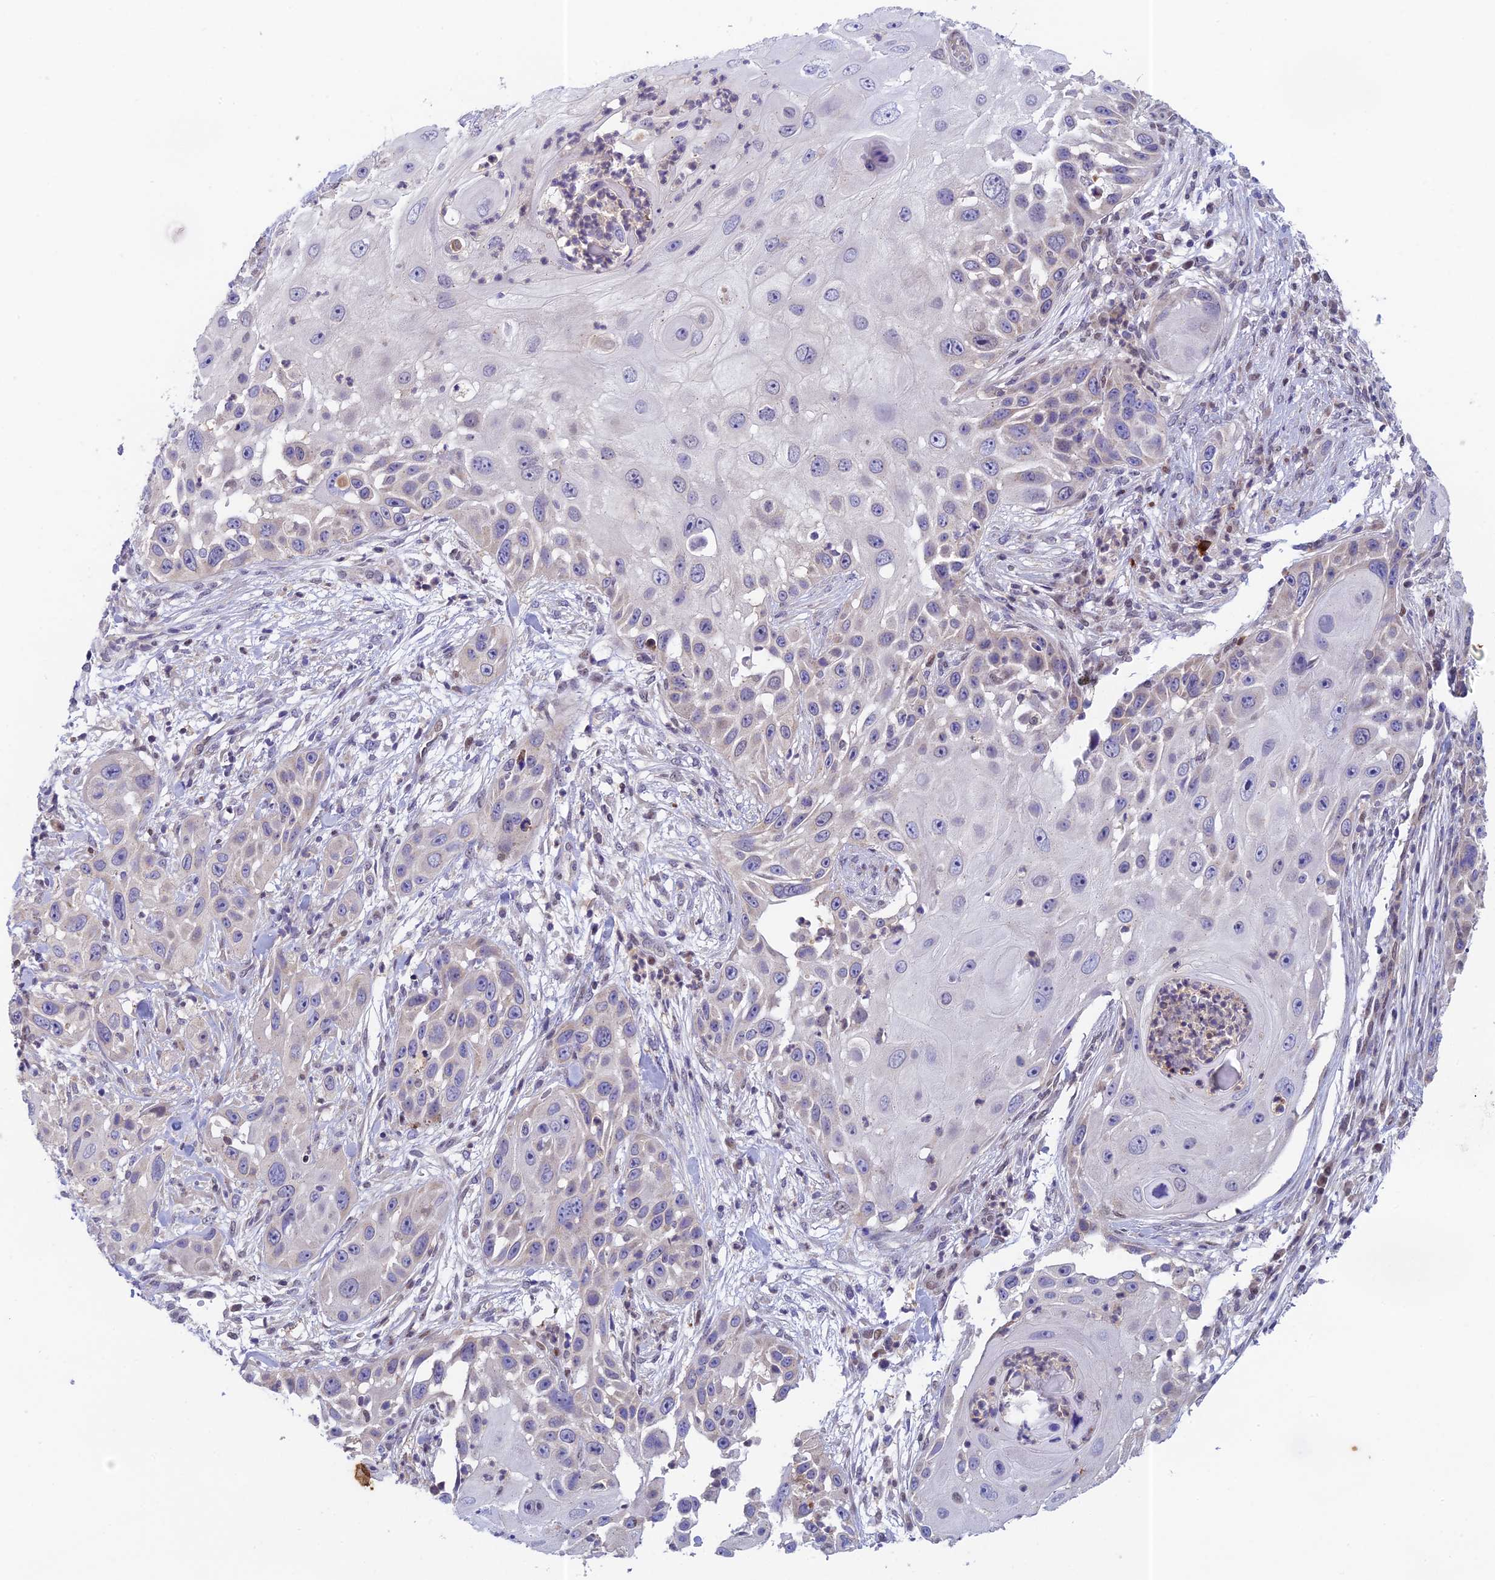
{"staining": {"intensity": "negative", "quantity": "none", "location": "none"}, "tissue": "skin cancer", "cell_type": "Tumor cells", "image_type": "cancer", "snomed": [{"axis": "morphology", "description": "Squamous cell carcinoma, NOS"}, {"axis": "topography", "description": "Skin"}], "caption": "IHC photomicrograph of human skin cancer (squamous cell carcinoma) stained for a protein (brown), which exhibits no staining in tumor cells.", "gene": "MRPL17", "patient": {"sex": "female", "age": 44}}